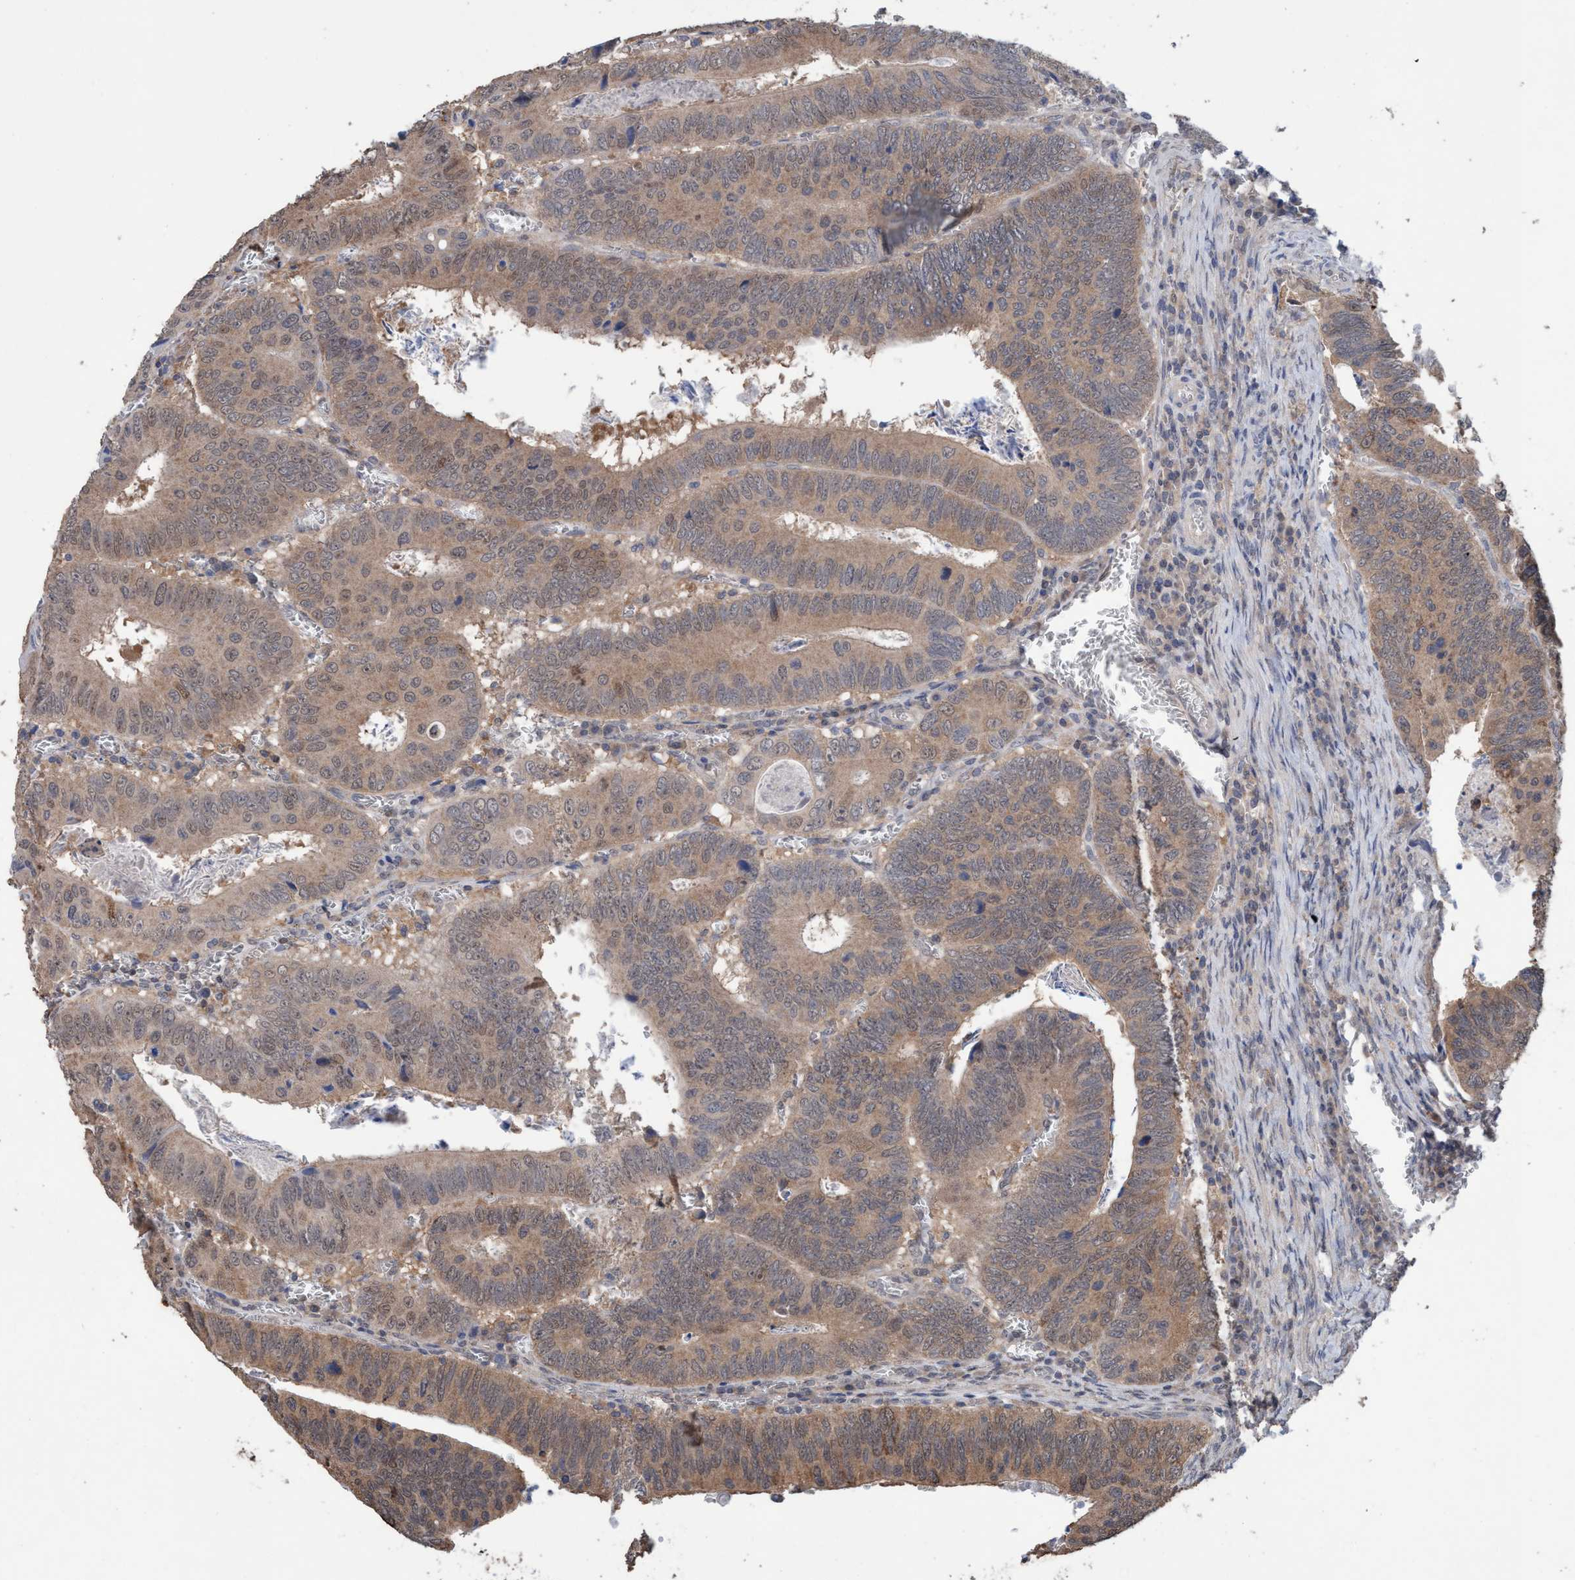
{"staining": {"intensity": "moderate", "quantity": ">75%", "location": "cytoplasmic/membranous"}, "tissue": "colorectal cancer", "cell_type": "Tumor cells", "image_type": "cancer", "snomed": [{"axis": "morphology", "description": "Inflammation, NOS"}, {"axis": "morphology", "description": "Adenocarcinoma, NOS"}, {"axis": "topography", "description": "Colon"}], "caption": "Colorectal cancer (adenocarcinoma) stained with DAB (3,3'-diaminobenzidine) IHC shows medium levels of moderate cytoplasmic/membranous positivity in approximately >75% of tumor cells.", "gene": "GLOD4", "patient": {"sex": "male", "age": 72}}